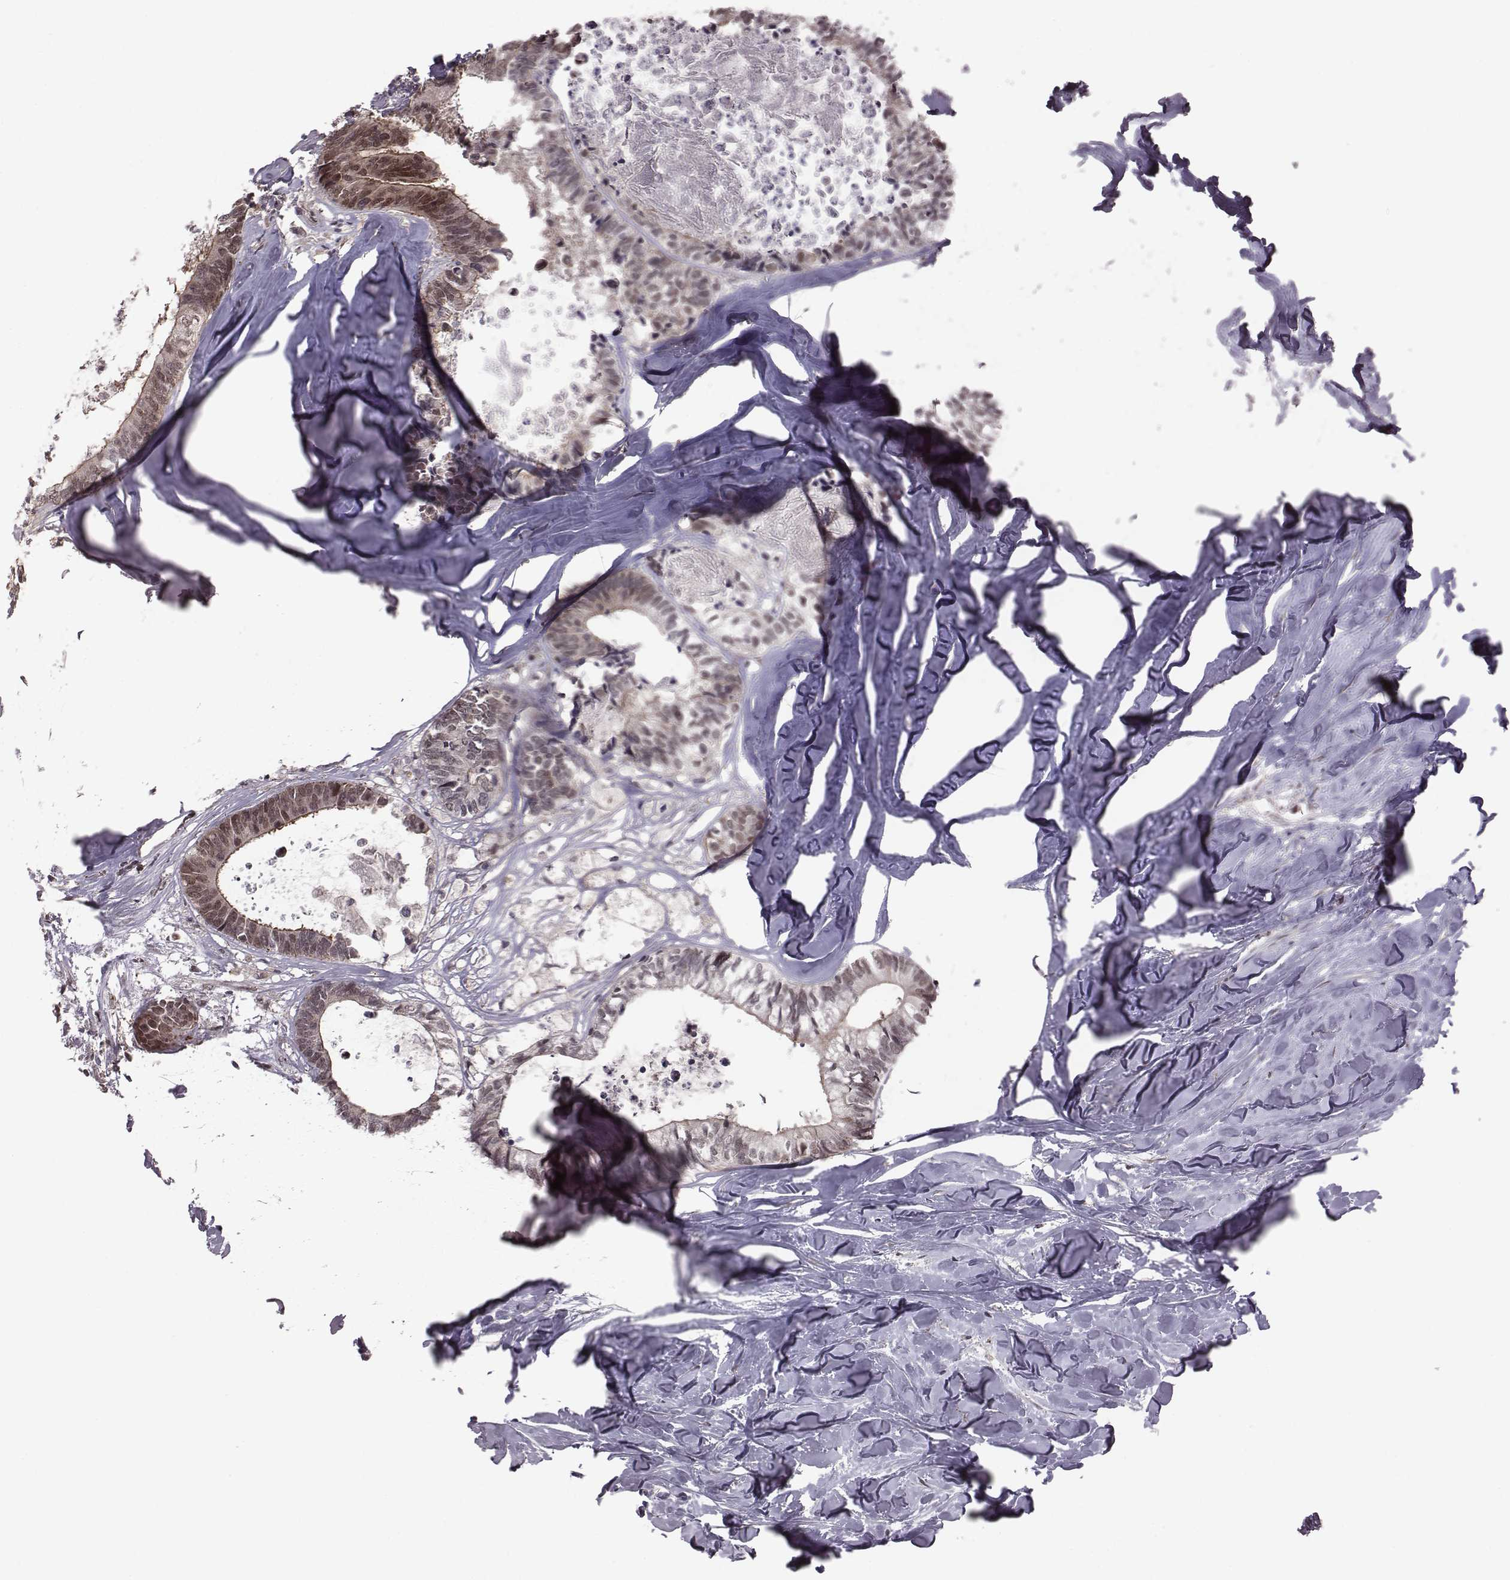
{"staining": {"intensity": "weak", "quantity": "25%-75%", "location": "cytoplasmic/membranous,nuclear"}, "tissue": "colorectal cancer", "cell_type": "Tumor cells", "image_type": "cancer", "snomed": [{"axis": "morphology", "description": "Adenocarcinoma, NOS"}, {"axis": "topography", "description": "Colon"}, {"axis": "topography", "description": "Rectum"}], "caption": "Immunohistochemistry (IHC) image of human adenocarcinoma (colorectal) stained for a protein (brown), which shows low levels of weak cytoplasmic/membranous and nuclear staining in approximately 25%-75% of tumor cells.", "gene": "RPL3", "patient": {"sex": "male", "age": 57}}